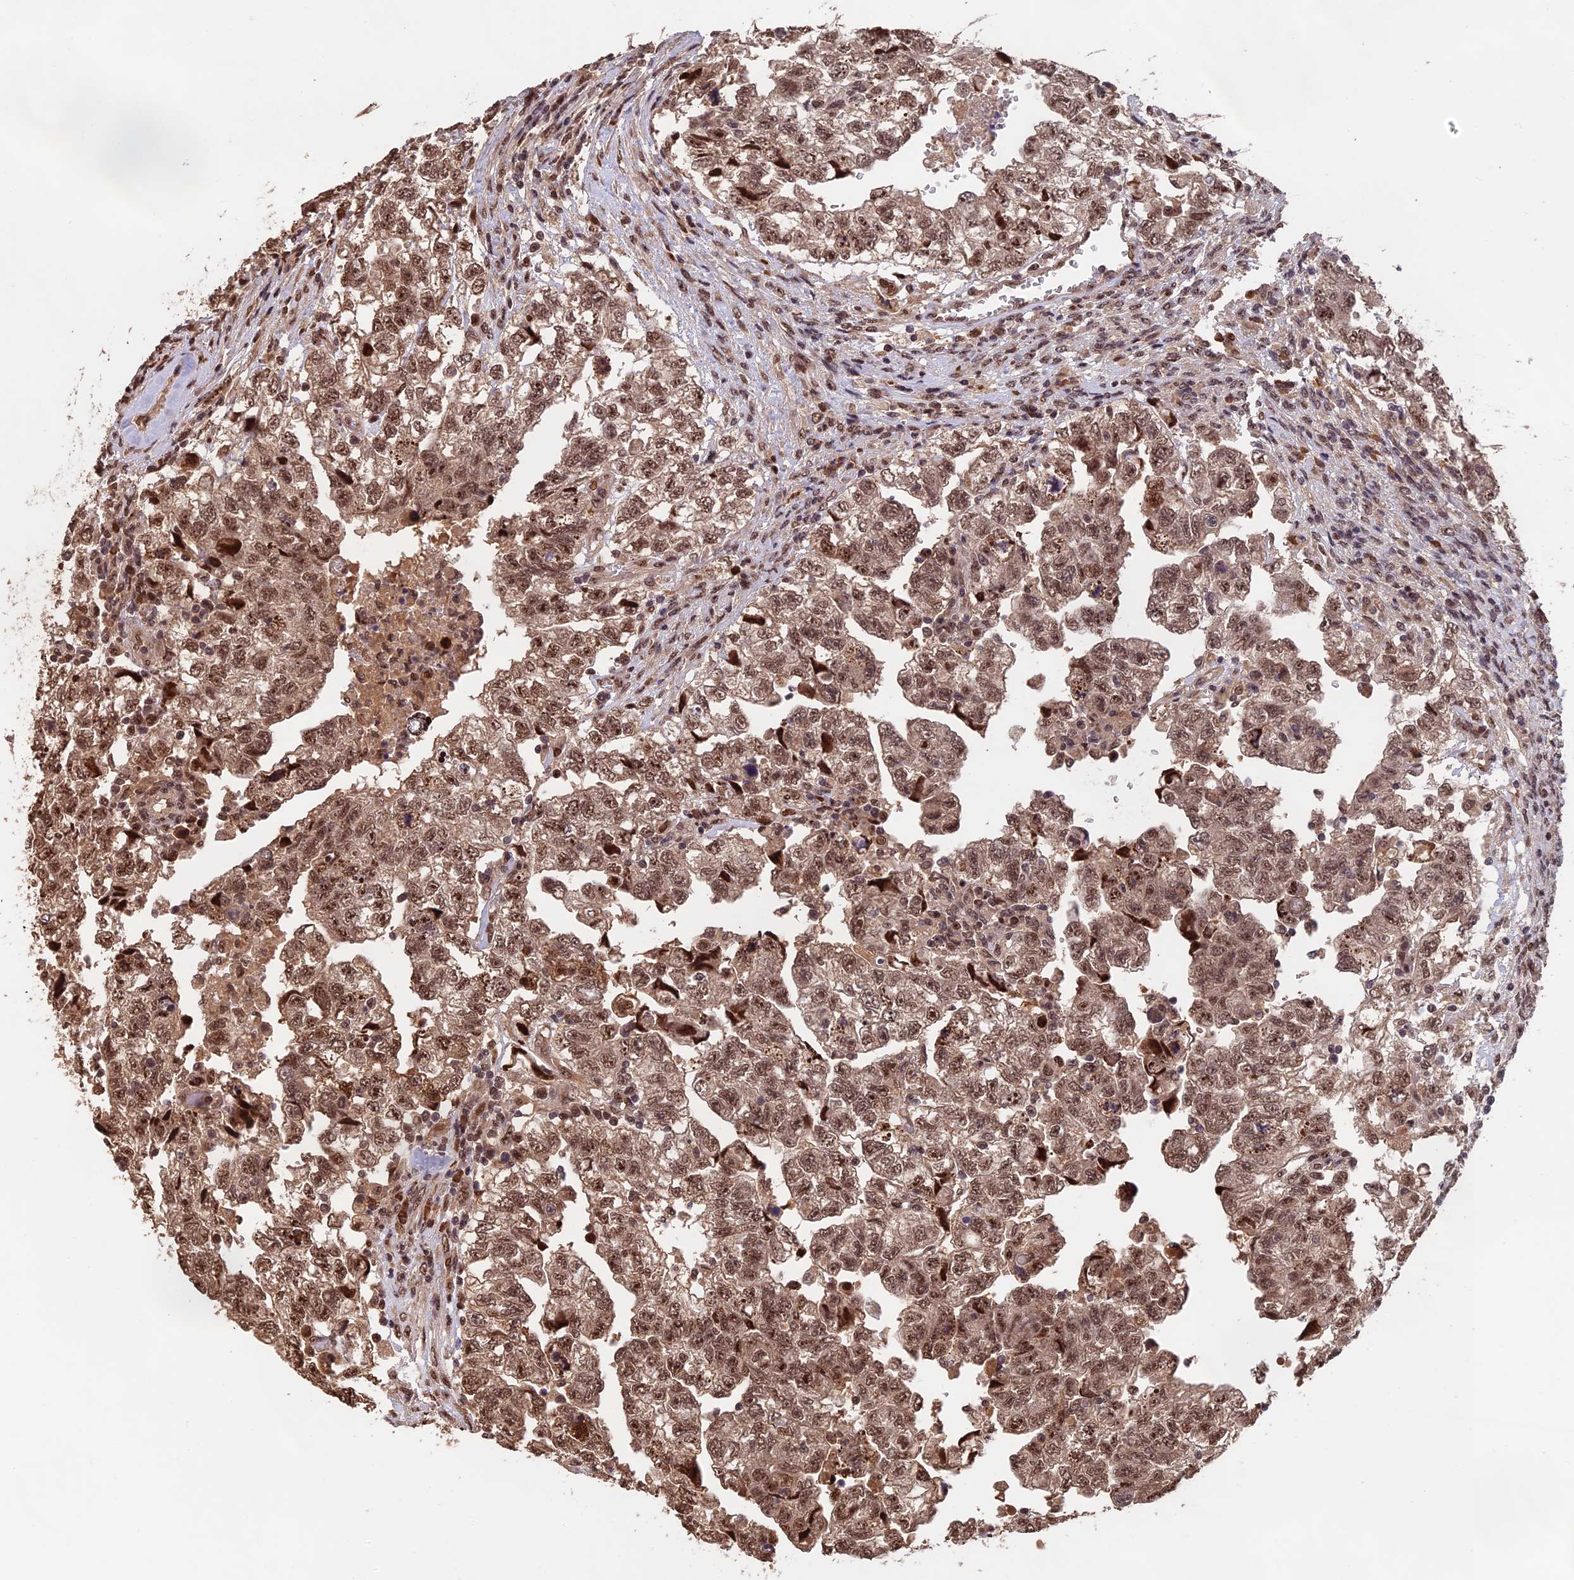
{"staining": {"intensity": "moderate", "quantity": ">75%", "location": "nuclear"}, "tissue": "testis cancer", "cell_type": "Tumor cells", "image_type": "cancer", "snomed": [{"axis": "morphology", "description": "Carcinoma, Embryonal, NOS"}, {"axis": "topography", "description": "Testis"}], "caption": "Tumor cells show medium levels of moderate nuclear staining in about >75% of cells in testis cancer (embryonal carcinoma).", "gene": "OSBPL1A", "patient": {"sex": "male", "age": 36}}